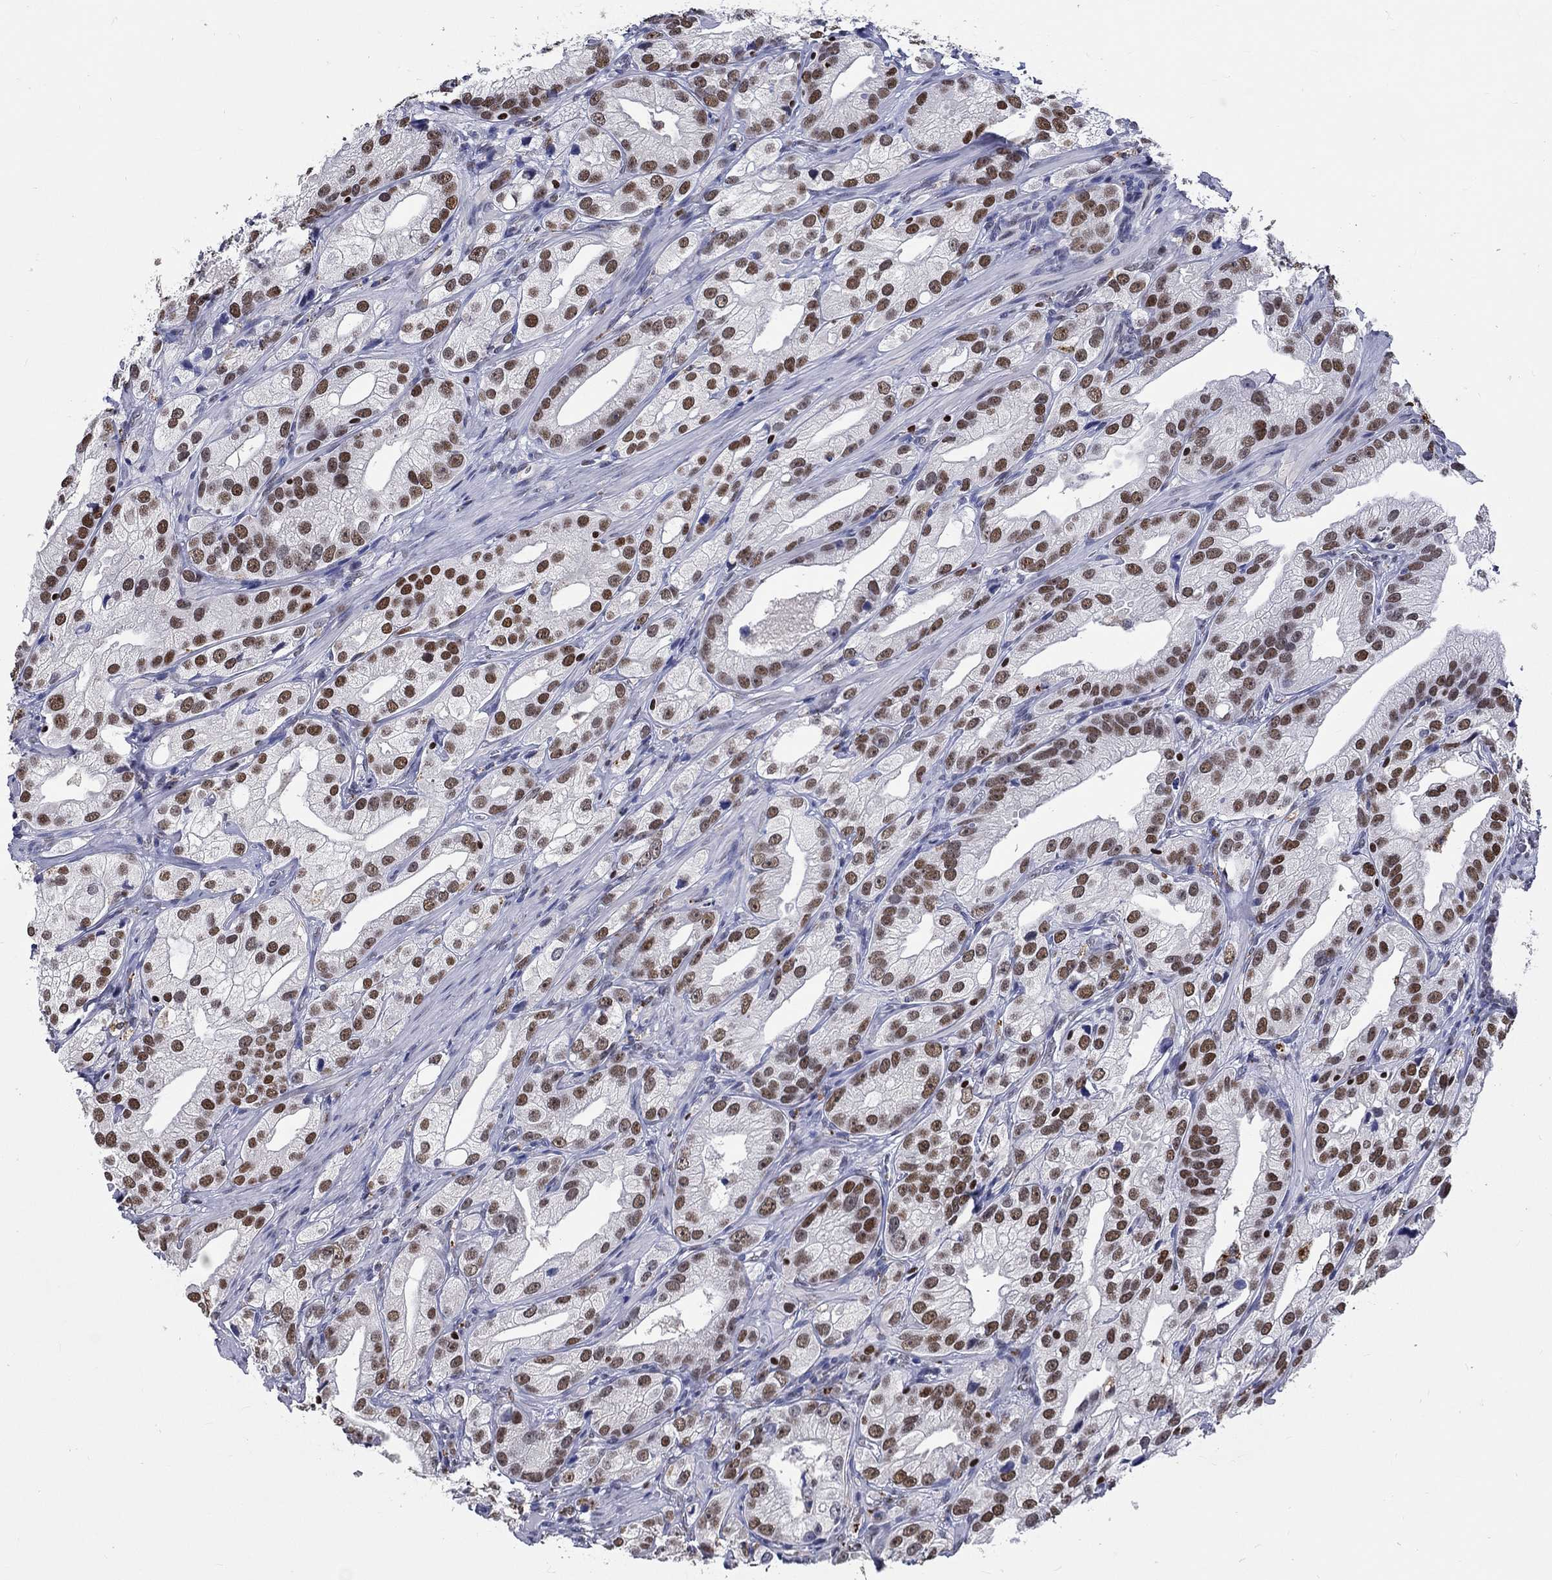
{"staining": {"intensity": "moderate", "quantity": ">75%", "location": "nuclear"}, "tissue": "prostate cancer", "cell_type": "Tumor cells", "image_type": "cancer", "snomed": [{"axis": "morphology", "description": "Adenocarcinoma, High grade"}, {"axis": "topography", "description": "Prostate and seminal vesicle, NOS"}], "caption": "Protein expression analysis of human high-grade adenocarcinoma (prostate) reveals moderate nuclear positivity in approximately >75% of tumor cells.", "gene": "GATA2", "patient": {"sex": "male", "age": 62}}